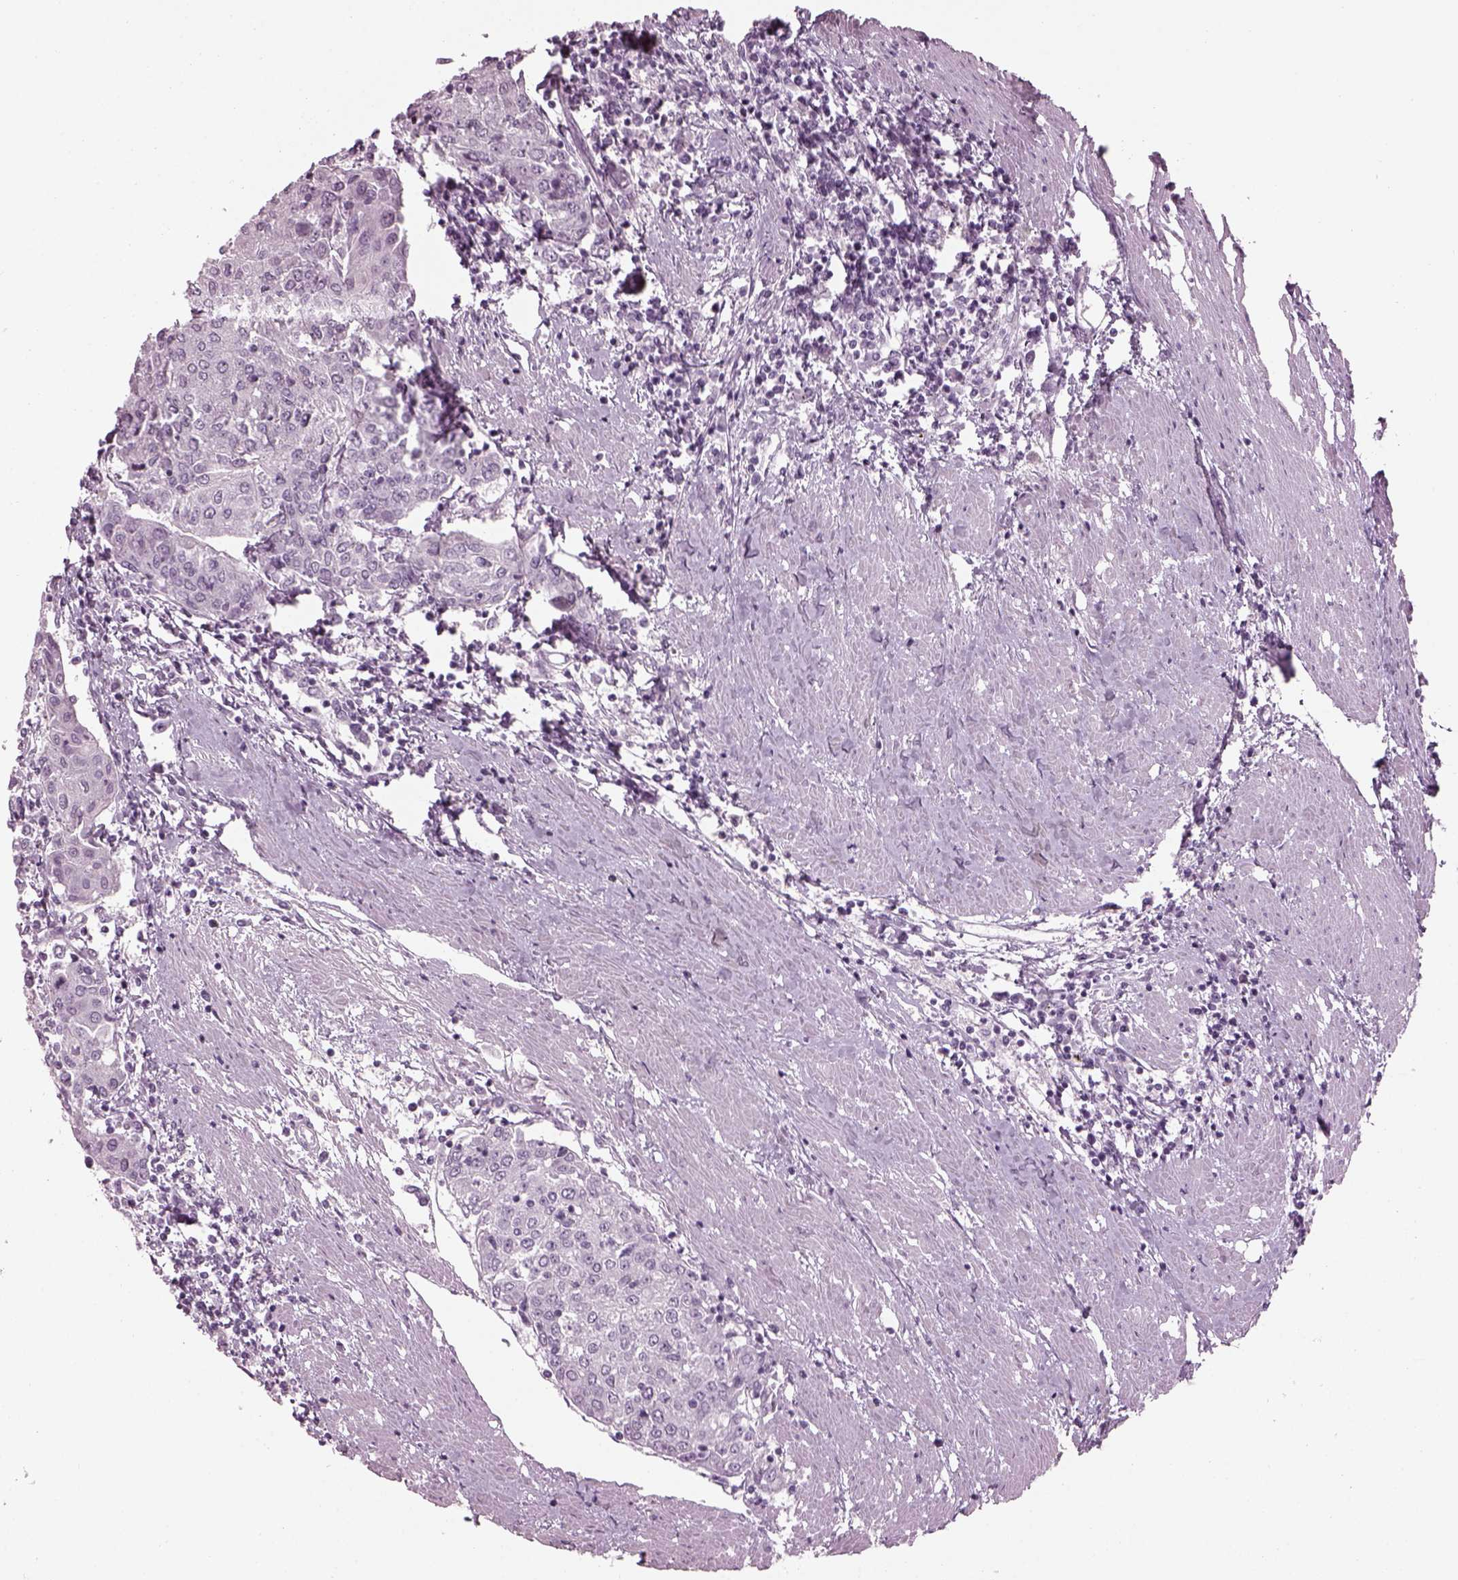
{"staining": {"intensity": "negative", "quantity": "none", "location": "none"}, "tissue": "urothelial cancer", "cell_type": "Tumor cells", "image_type": "cancer", "snomed": [{"axis": "morphology", "description": "Urothelial carcinoma, High grade"}, {"axis": "topography", "description": "Urinary bladder"}], "caption": "IHC of human urothelial carcinoma (high-grade) exhibits no expression in tumor cells.", "gene": "ADGRG2", "patient": {"sex": "female", "age": 85}}